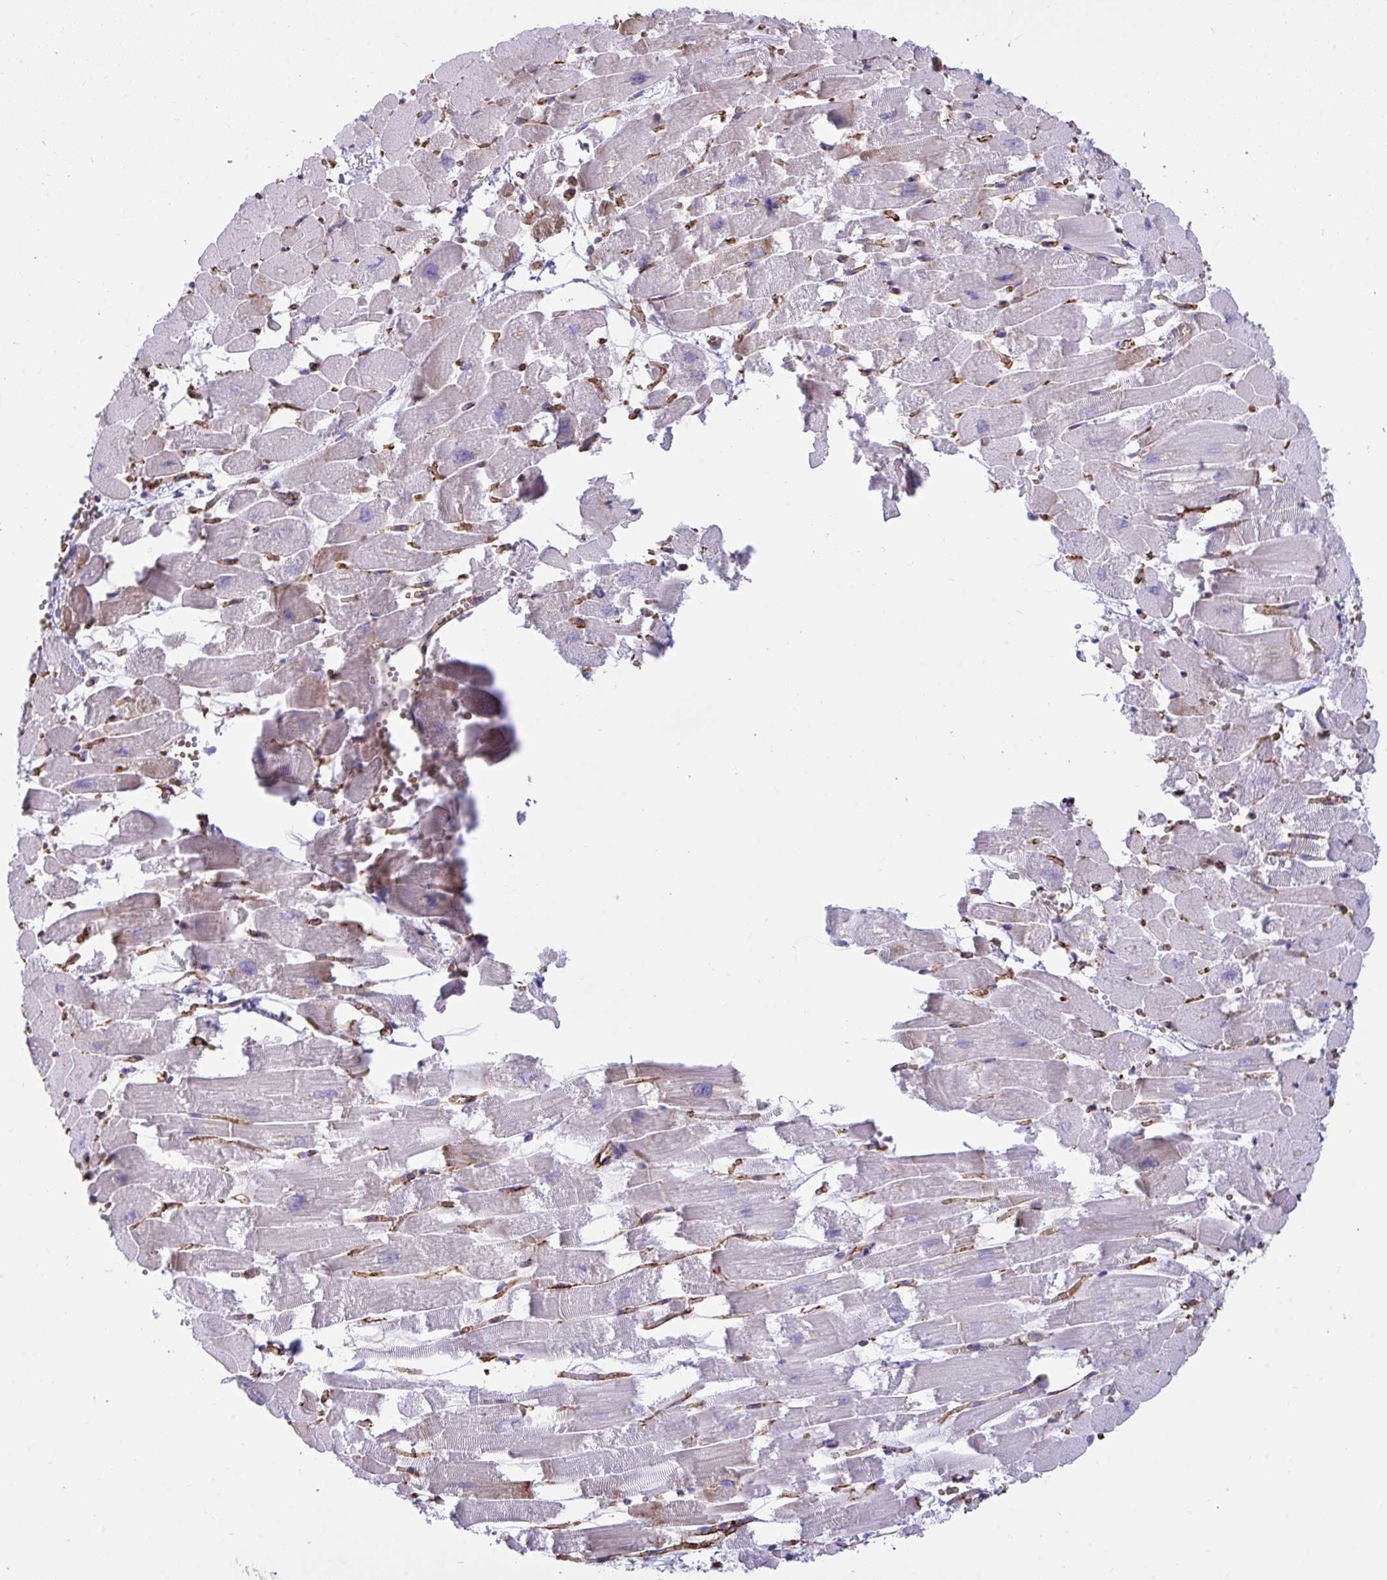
{"staining": {"intensity": "moderate", "quantity": "<25%", "location": "cytoplasmic/membranous"}, "tissue": "heart muscle", "cell_type": "Cardiomyocytes", "image_type": "normal", "snomed": [{"axis": "morphology", "description": "Normal tissue, NOS"}, {"axis": "topography", "description": "Heart"}], "caption": "This image displays unremarkable heart muscle stained with immunohistochemistry to label a protein in brown. The cytoplasmic/membranous of cardiomyocytes show moderate positivity for the protein. Nuclei are counter-stained blue.", "gene": "SLC35B1", "patient": {"sex": "female", "age": 52}}